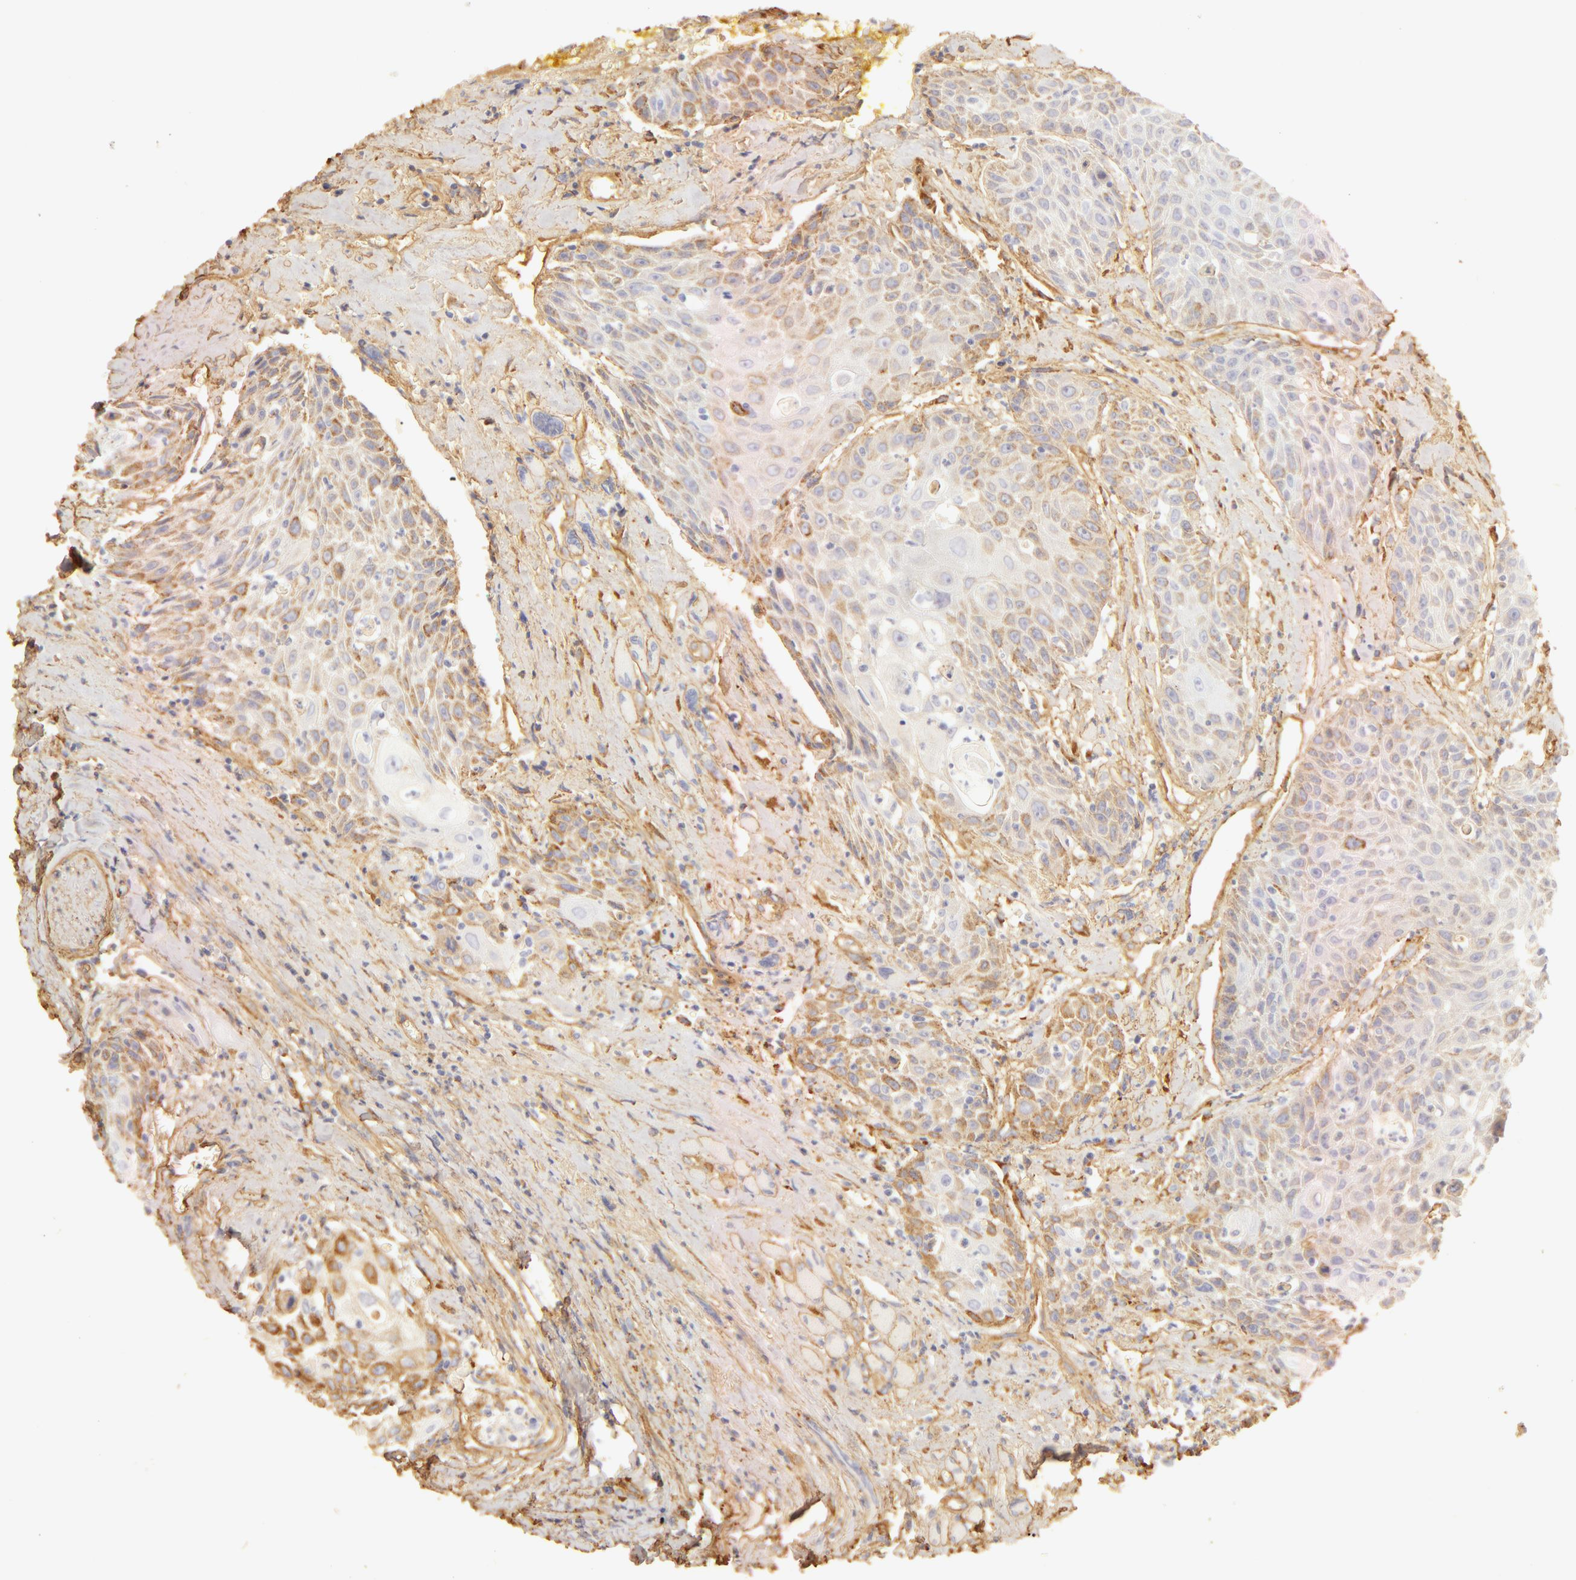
{"staining": {"intensity": "weak", "quantity": "25%-75%", "location": "cytoplasmic/membranous"}, "tissue": "head and neck cancer", "cell_type": "Tumor cells", "image_type": "cancer", "snomed": [{"axis": "morphology", "description": "Squamous cell carcinoma, NOS"}, {"axis": "topography", "description": "Oral tissue"}, {"axis": "topography", "description": "Head-Neck"}], "caption": "A brown stain highlights weak cytoplasmic/membranous staining of a protein in squamous cell carcinoma (head and neck) tumor cells.", "gene": "COL4A1", "patient": {"sex": "female", "age": 82}}